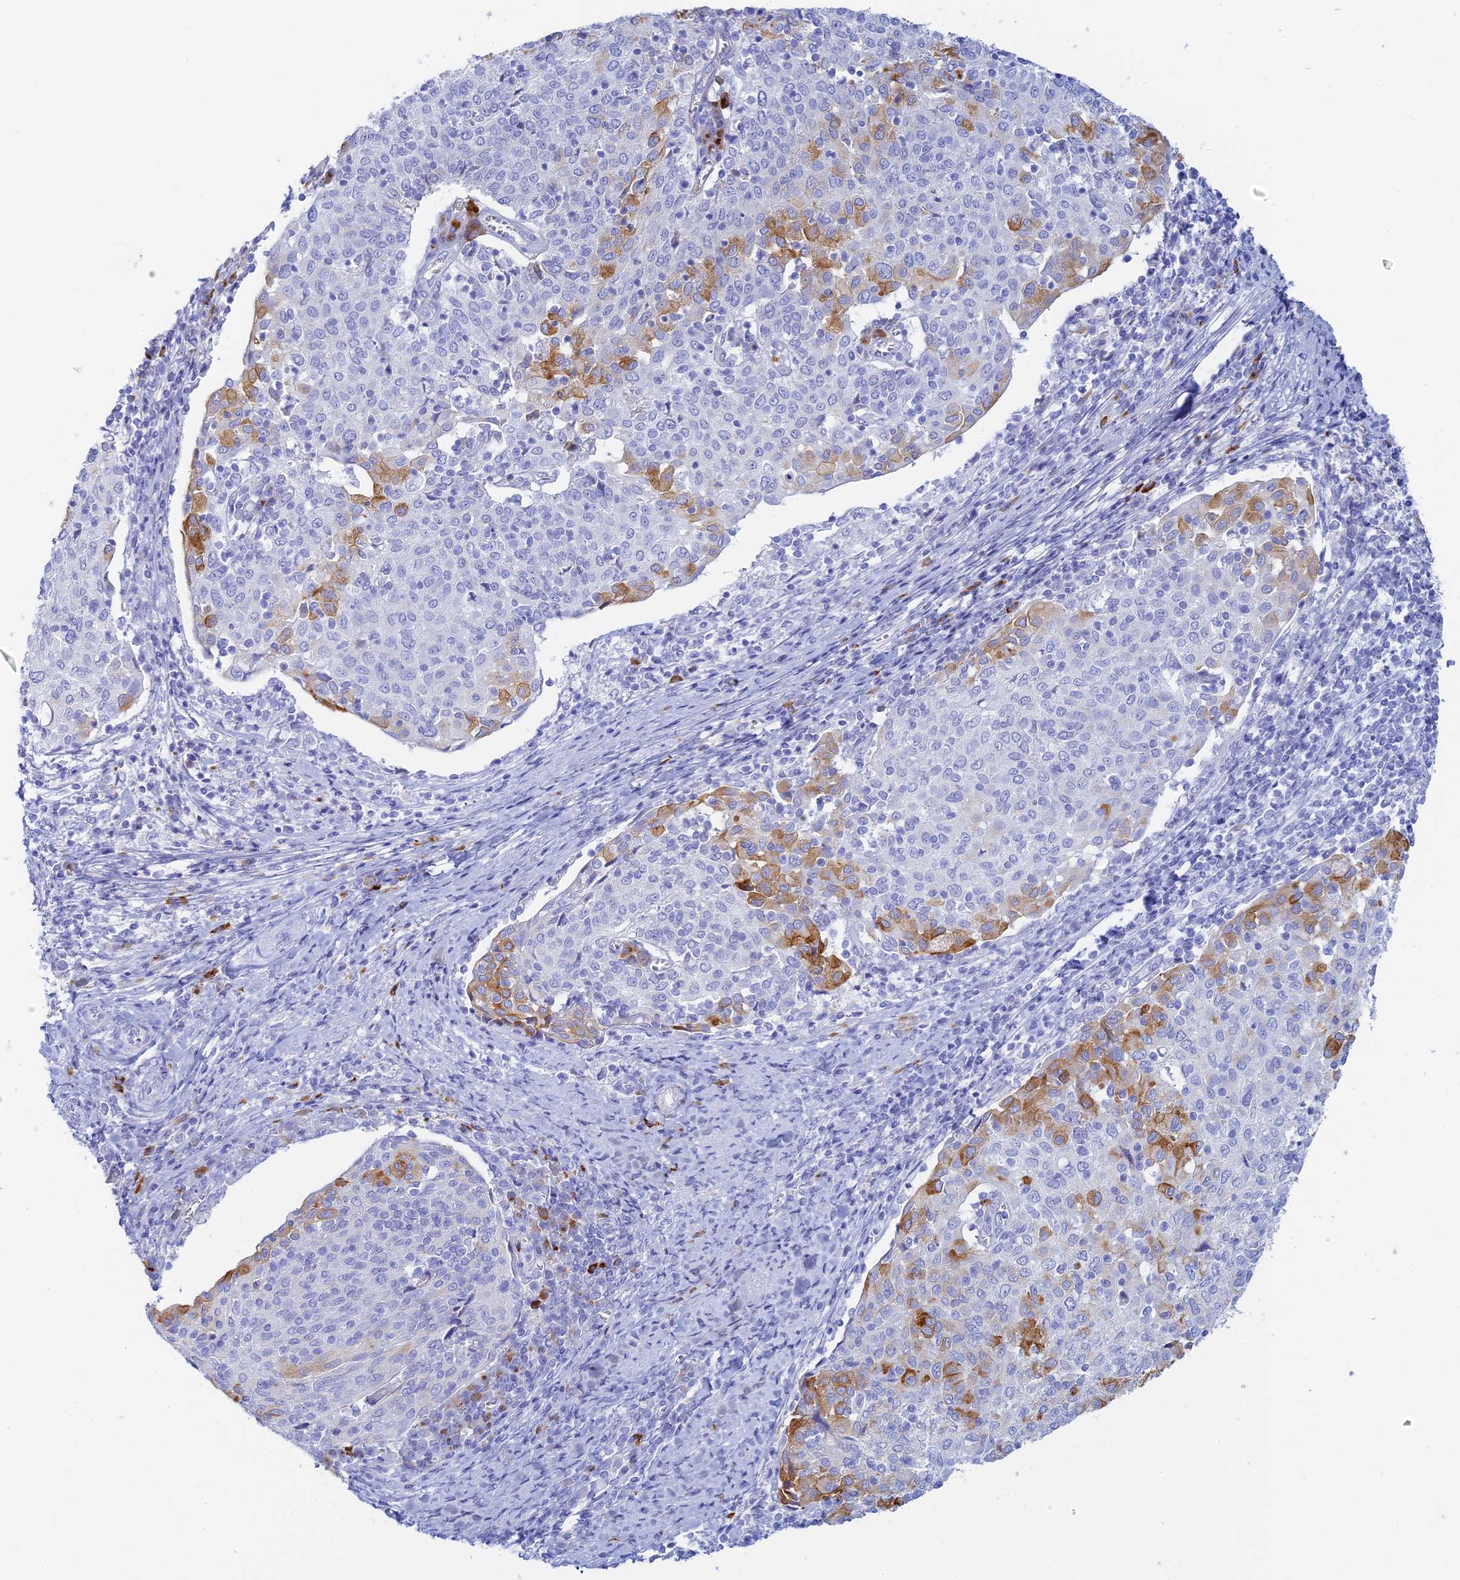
{"staining": {"intensity": "moderate", "quantity": "<25%", "location": "cytoplasmic/membranous"}, "tissue": "cervical cancer", "cell_type": "Tumor cells", "image_type": "cancer", "snomed": [{"axis": "morphology", "description": "Squamous cell carcinoma, NOS"}, {"axis": "topography", "description": "Cervix"}], "caption": "Immunohistochemistry of human squamous cell carcinoma (cervical) shows low levels of moderate cytoplasmic/membranous expression in about <25% of tumor cells.", "gene": "CEP152", "patient": {"sex": "female", "age": 52}}